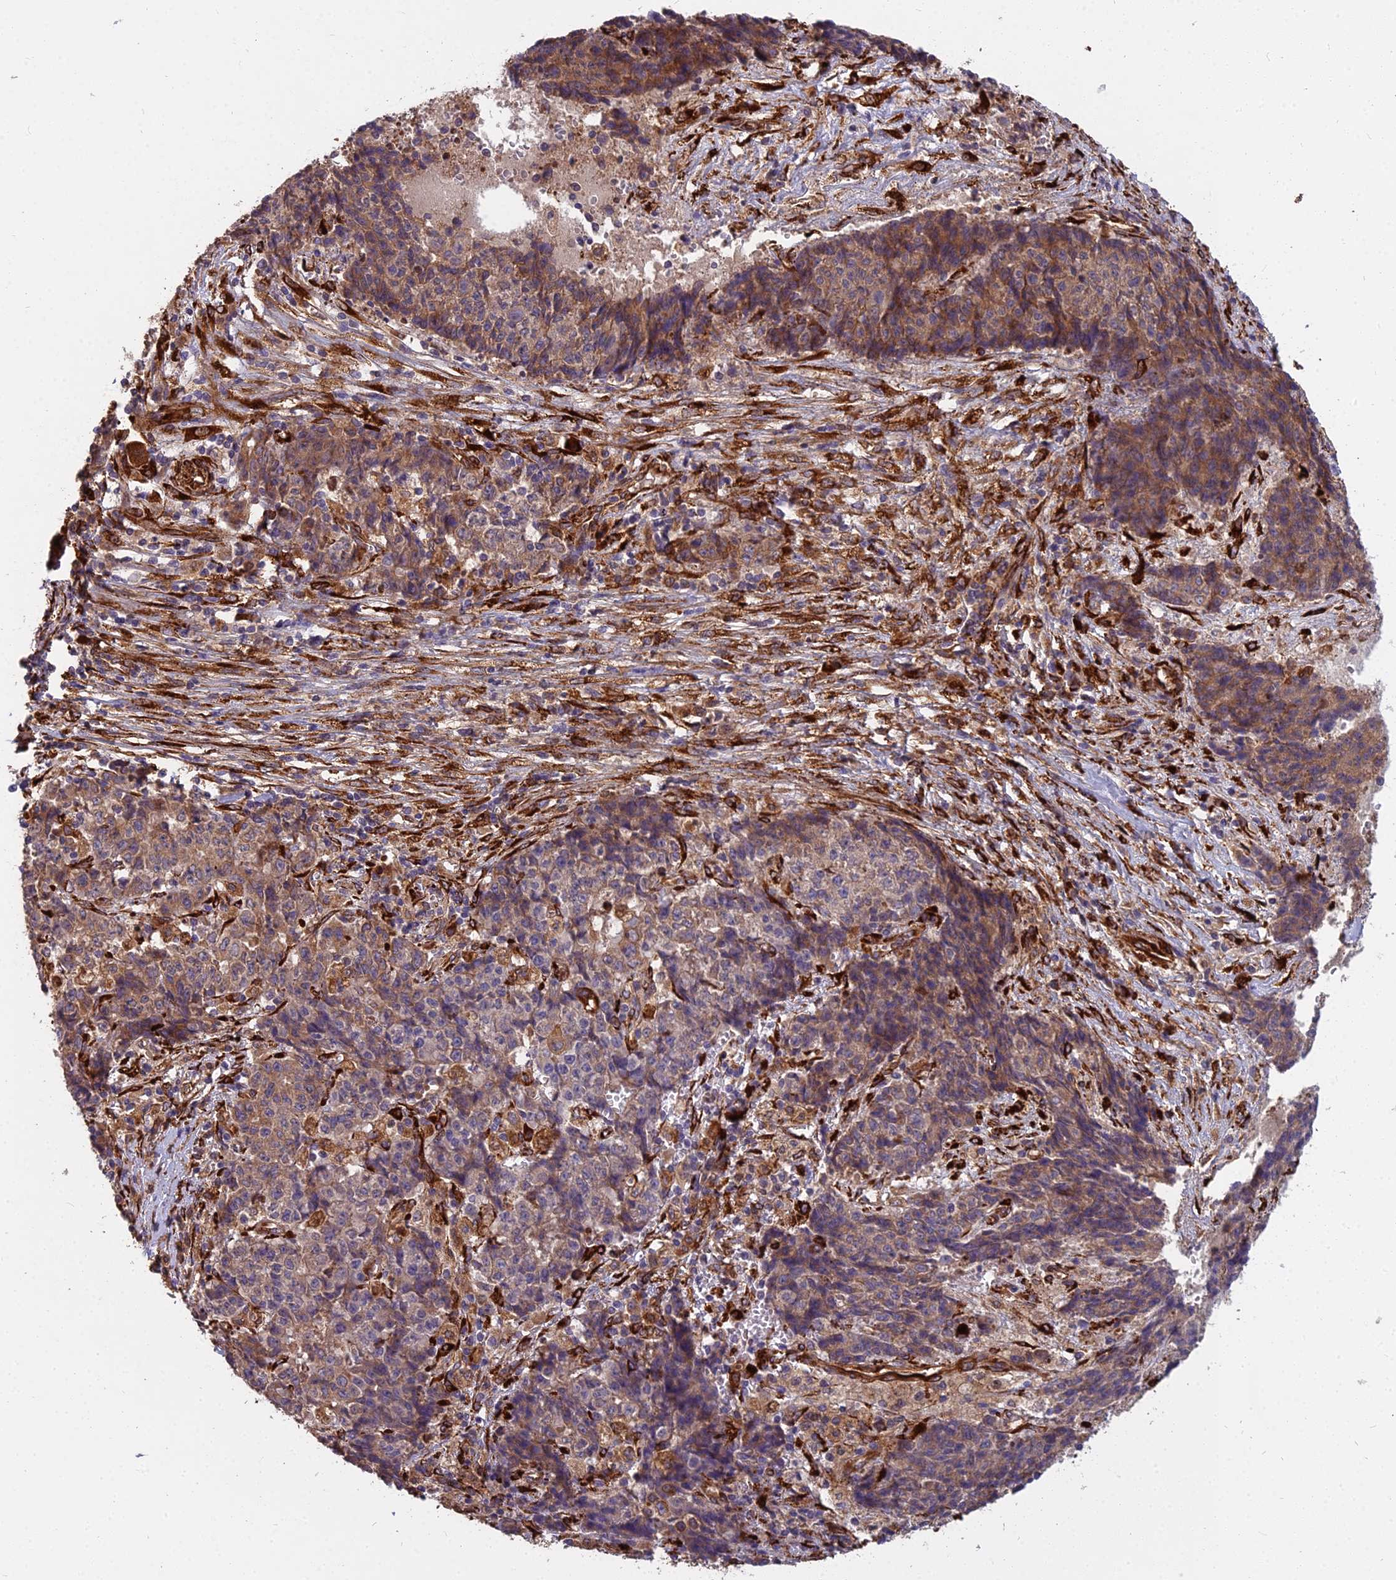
{"staining": {"intensity": "moderate", "quantity": "25%-75%", "location": "cytoplasmic/membranous"}, "tissue": "ovarian cancer", "cell_type": "Tumor cells", "image_type": "cancer", "snomed": [{"axis": "morphology", "description": "Carcinoma, endometroid"}, {"axis": "topography", "description": "Ovary"}], "caption": "Approximately 25%-75% of tumor cells in ovarian cancer (endometroid carcinoma) exhibit moderate cytoplasmic/membranous protein positivity as visualized by brown immunohistochemical staining.", "gene": "NDUFAF7", "patient": {"sex": "female", "age": 42}}